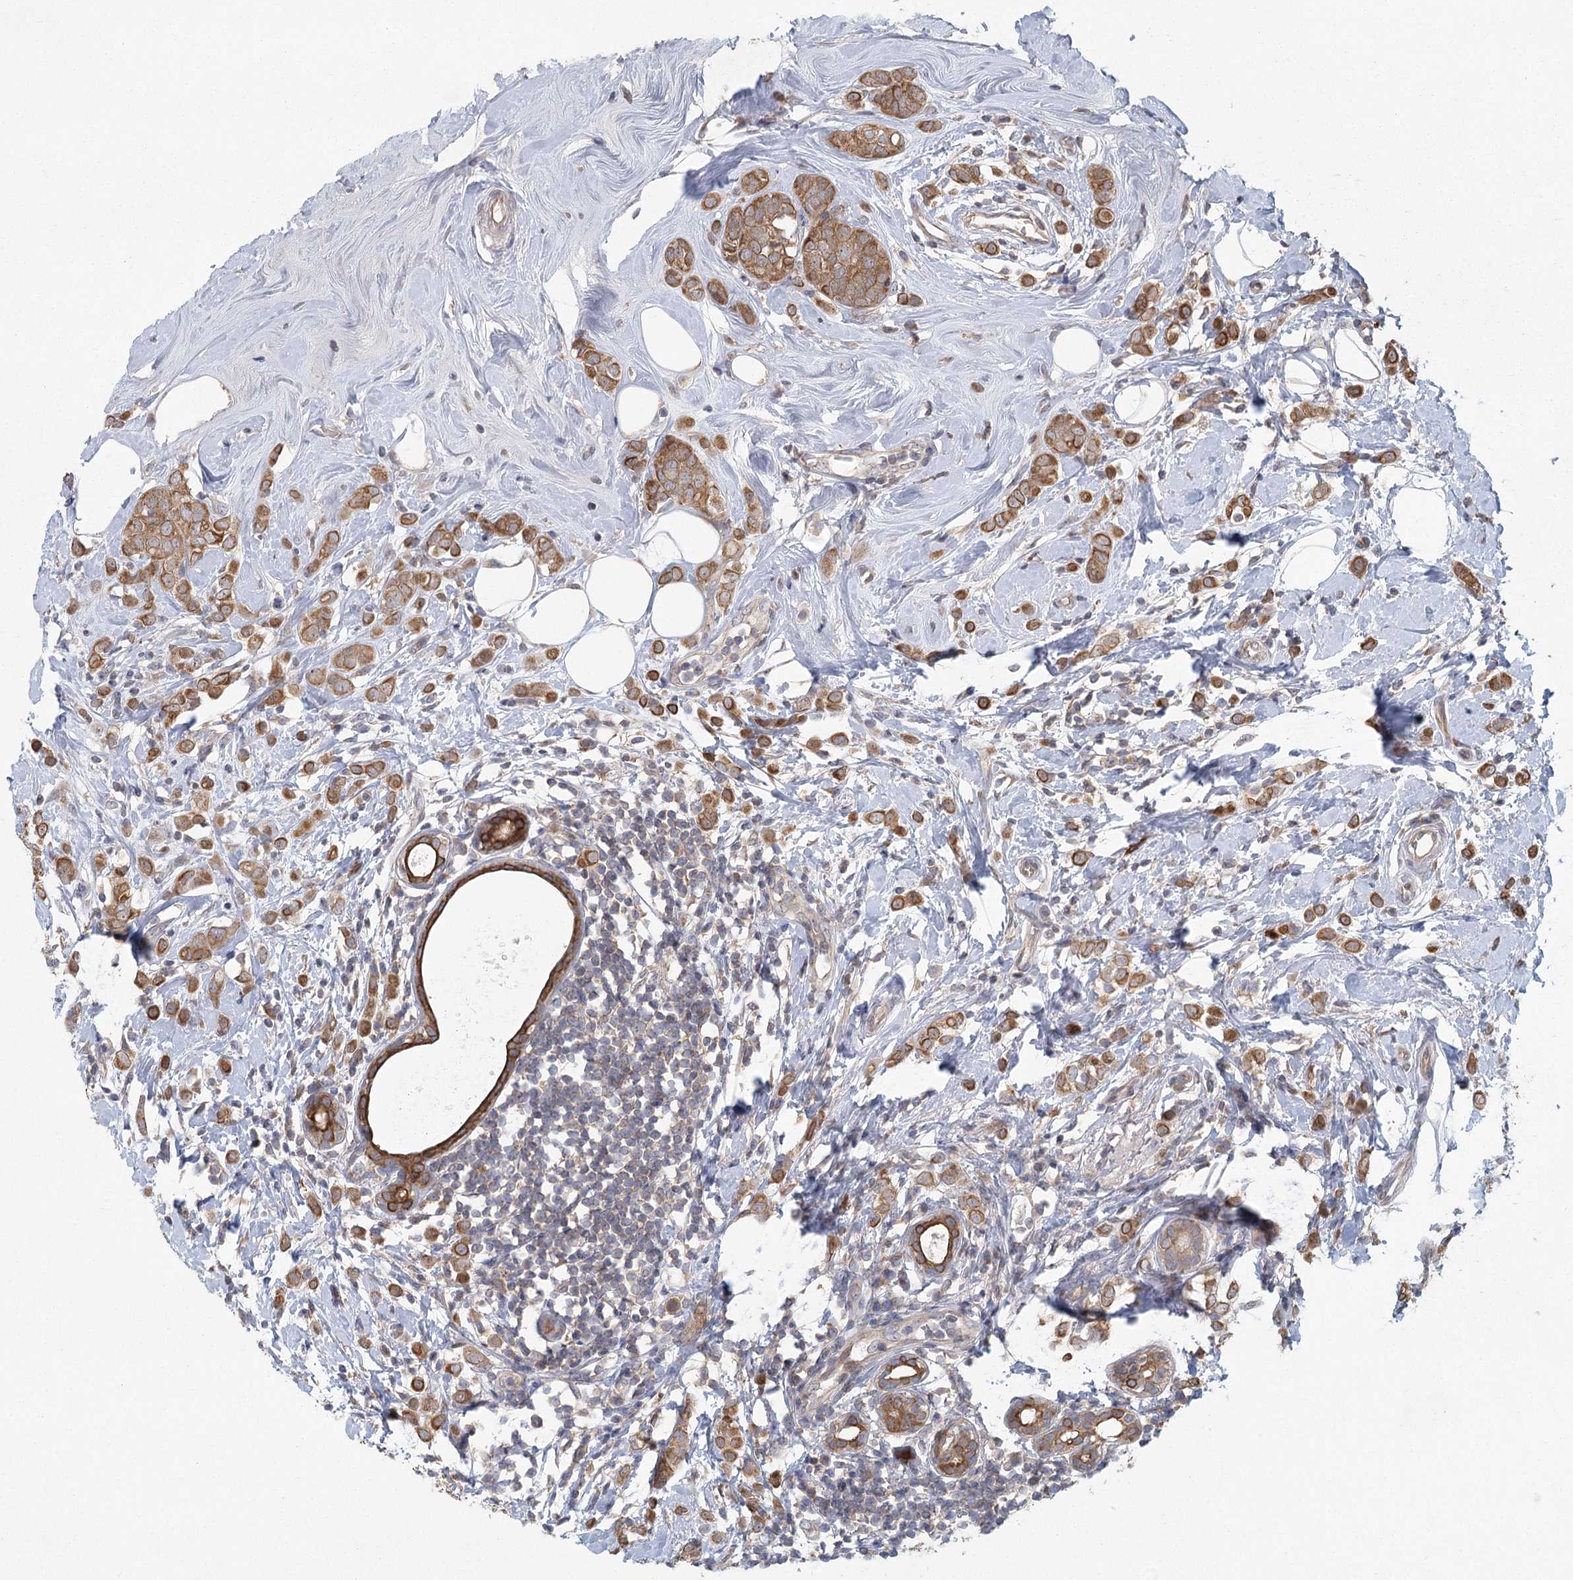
{"staining": {"intensity": "moderate", "quantity": ">75%", "location": "cytoplasmic/membranous"}, "tissue": "breast cancer", "cell_type": "Tumor cells", "image_type": "cancer", "snomed": [{"axis": "morphology", "description": "Lobular carcinoma"}, {"axis": "topography", "description": "Breast"}], "caption": "Breast cancer (lobular carcinoma) stained for a protein demonstrates moderate cytoplasmic/membranous positivity in tumor cells.", "gene": "LRRC14B", "patient": {"sex": "female", "age": 47}}